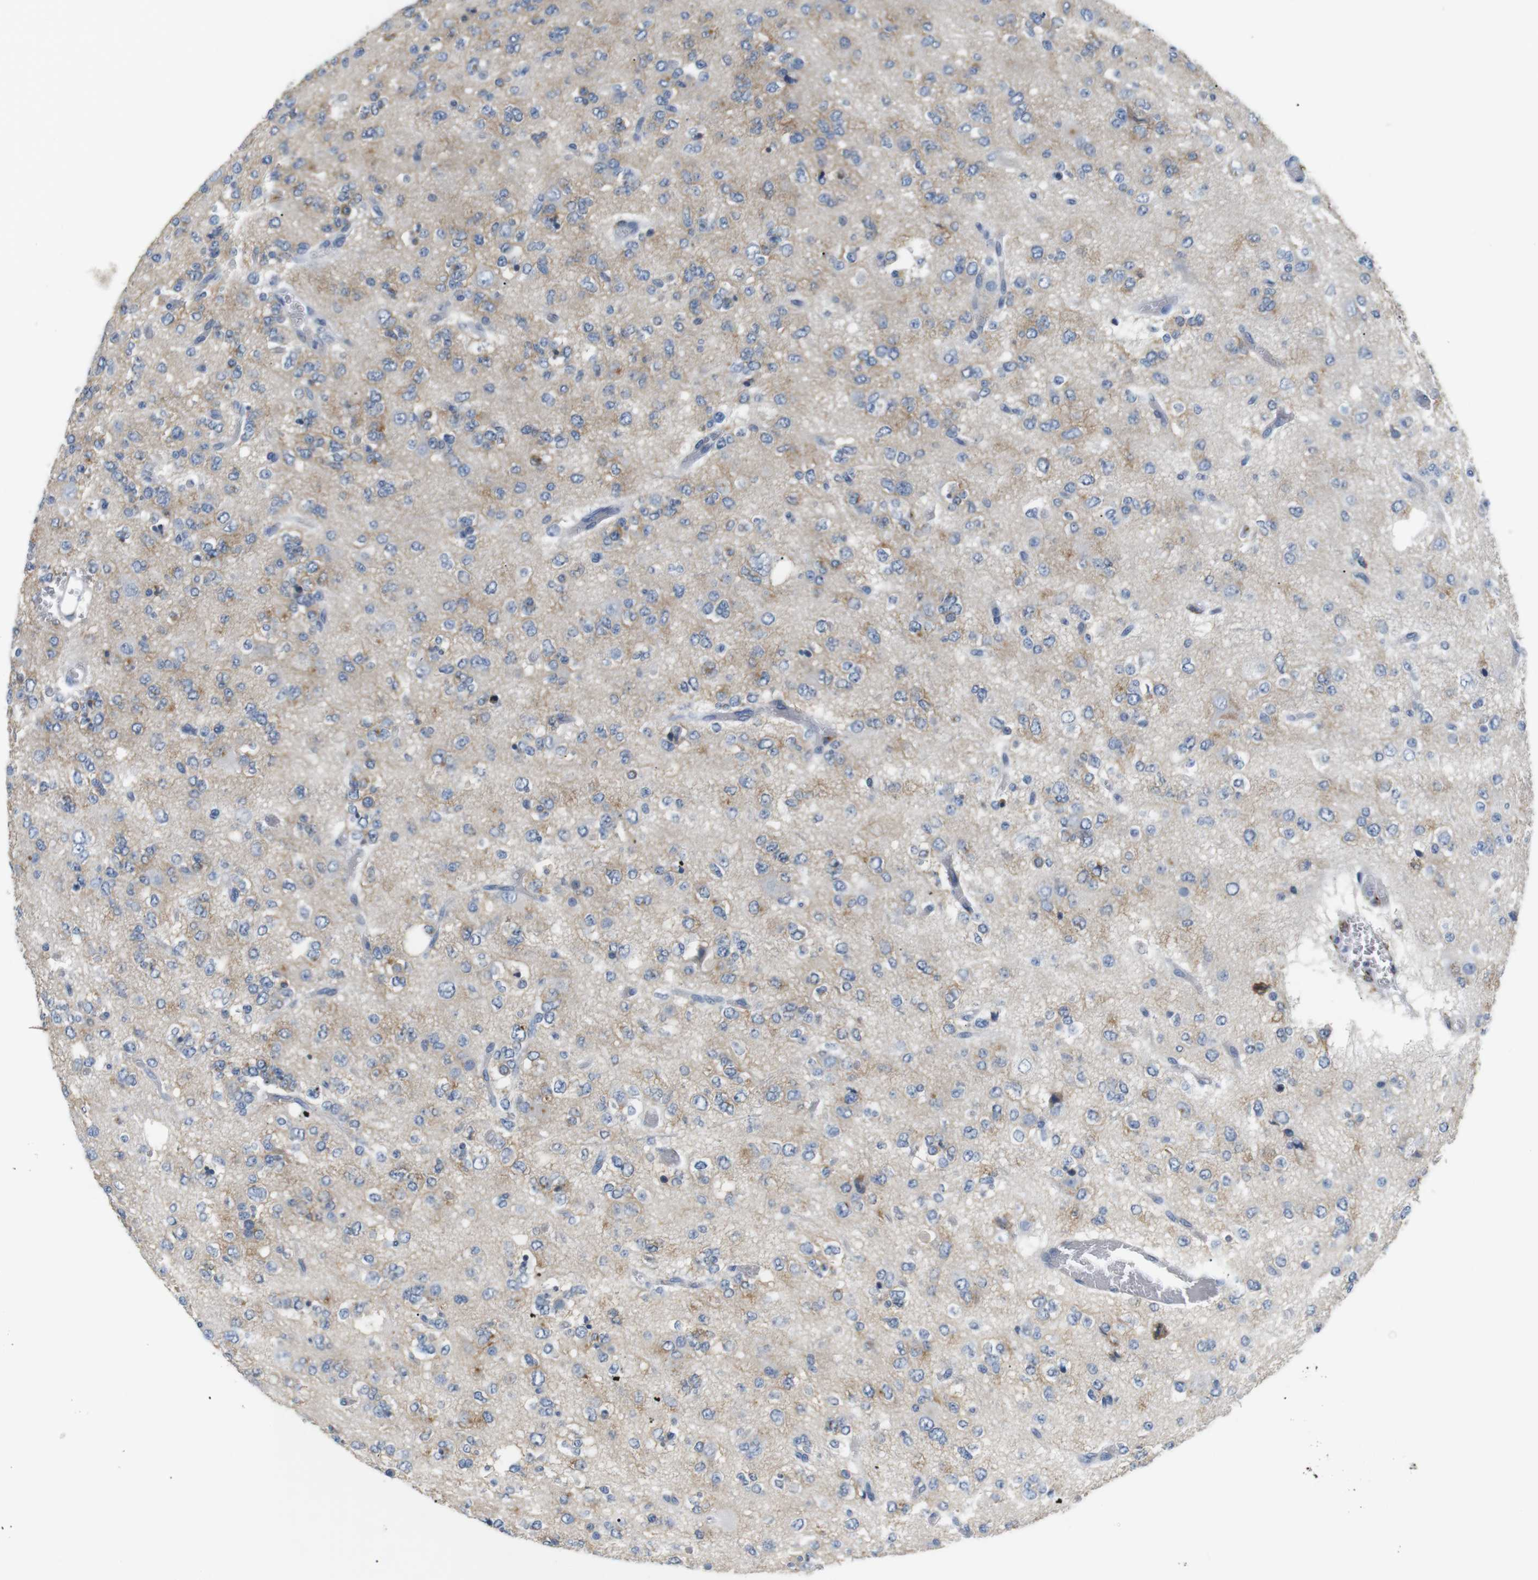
{"staining": {"intensity": "weak", "quantity": "25%-75%", "location": "cytoplasmic/membranous"}, "tissue": "glioma", "cell_type": "Tumor cells", "image_type": "cancer", "snomed": [{"axis": "morphology", "description": "Glioma, malignant, Low grade"}, {"axis": "topography", "description": "Brain"}], "caption": "About 25%-75% of tumor cells in human glioma demonstrate weak cytoplasmic/membranous protein staining as visualized by brown immunohistochemical staining.", "gene": "FCGRT", "patient": {"sex": "male", "age": 38}}